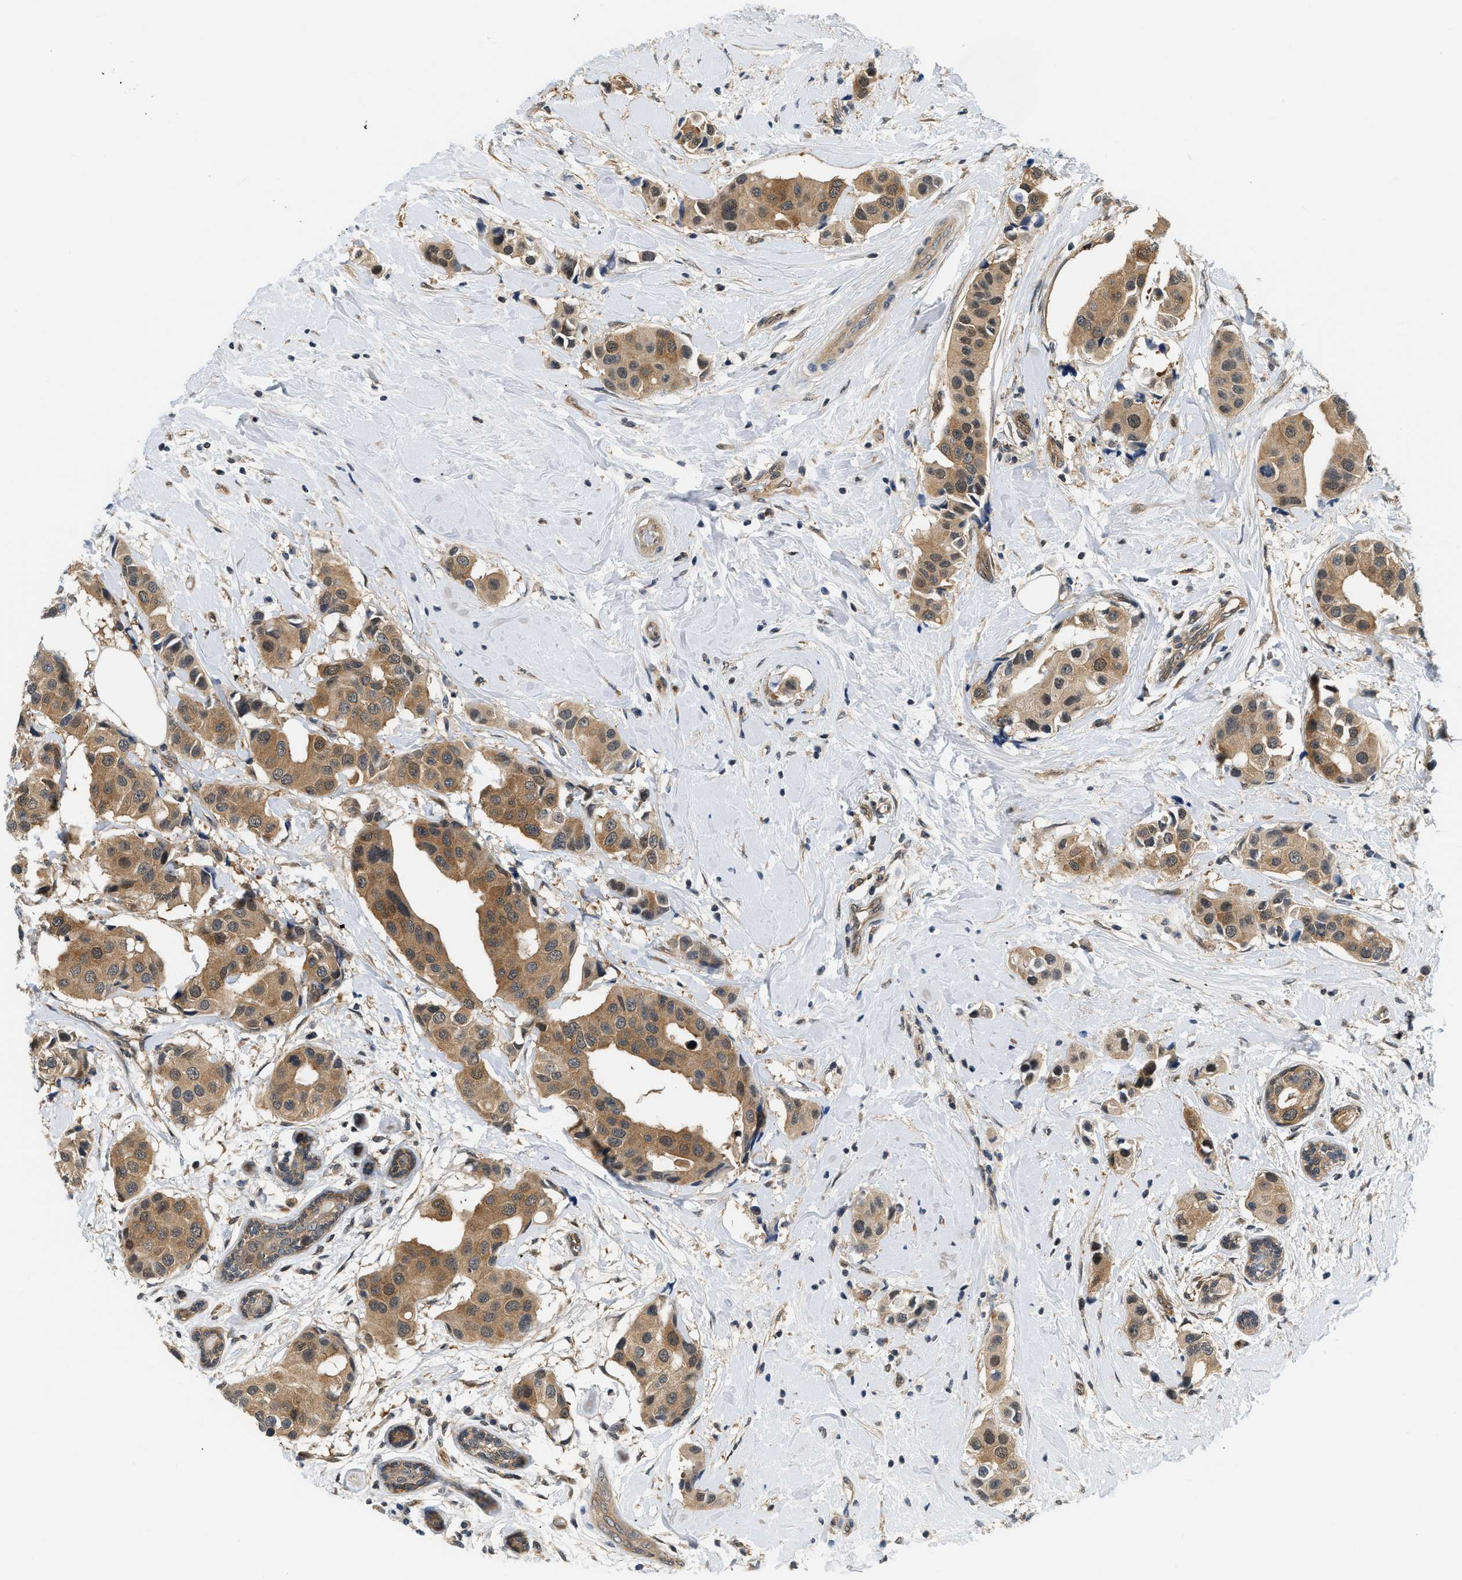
{"staining": {"intensity": "moderate", "quantity": ">75%", "location": "cytoplasmic/membranous,nuclear"}, "tissue": "breast cancer", "cell_type": "Tumor cells", "image_type": "cancer", "snomed": [{"axis": "morphology", "description": "Normal tissue, NOS"}, {"axis": "morphology", "description": "Duct carcinoma"}, {"axis": "topography", "description": "Breast"}], "caption": "Immunohistochemical staining of breast cancer demonstrates moderate cytoplasmic/membranous and nuclear protein positivity in approximately >75% of tumor cells. Immunohistochemistry stains the protein in brown and the nuclei are stained blue.", "gene": "EIF4EBP2", "patient": {"sex": "female", "age": 39}}